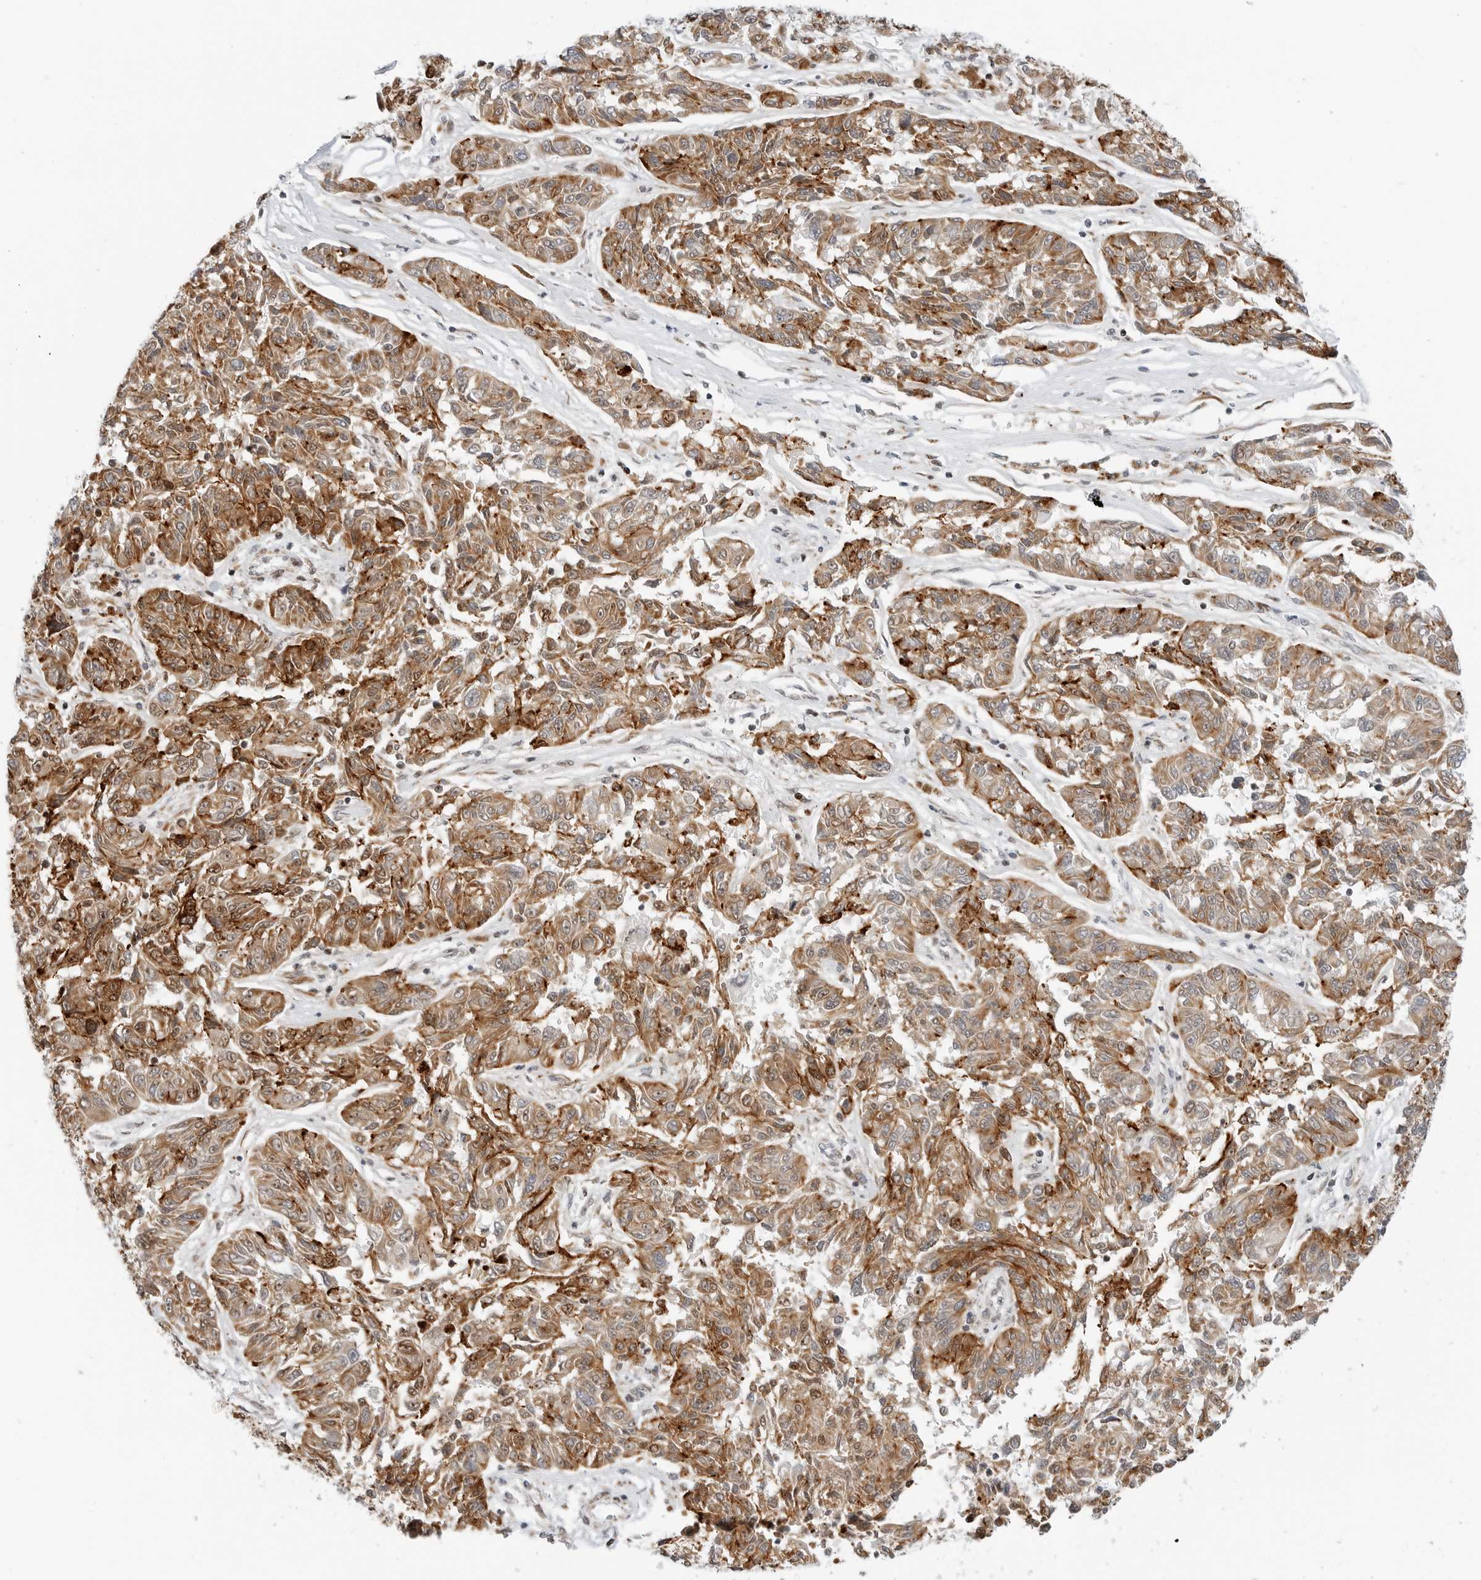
{"staining": {"intensity": "moderate", "quantity": ">75%", "location": "cytoplasmic/membranous,nuclear"}, "tissue": "melanoma", "cell_type": "Tumor cells", "image_type": "cancer", "snomed": [{"axis": "morphology", "description": "Malignant melanoma, NOS"}, {"axis": "topography", "description": "Skin"}], "caption": "Melanoma stained with DAB IHC exhibits medium levels of moderate cytoplasmic/membranous and nuclear expression in about >75% of tumor cells. Using DAB (brown) and hematoxylin (blue) stains, captured at high magnification using brightfield microscopy.", "gene": "RIMKLA", "patient": {"sex": "male", "age": 53}}